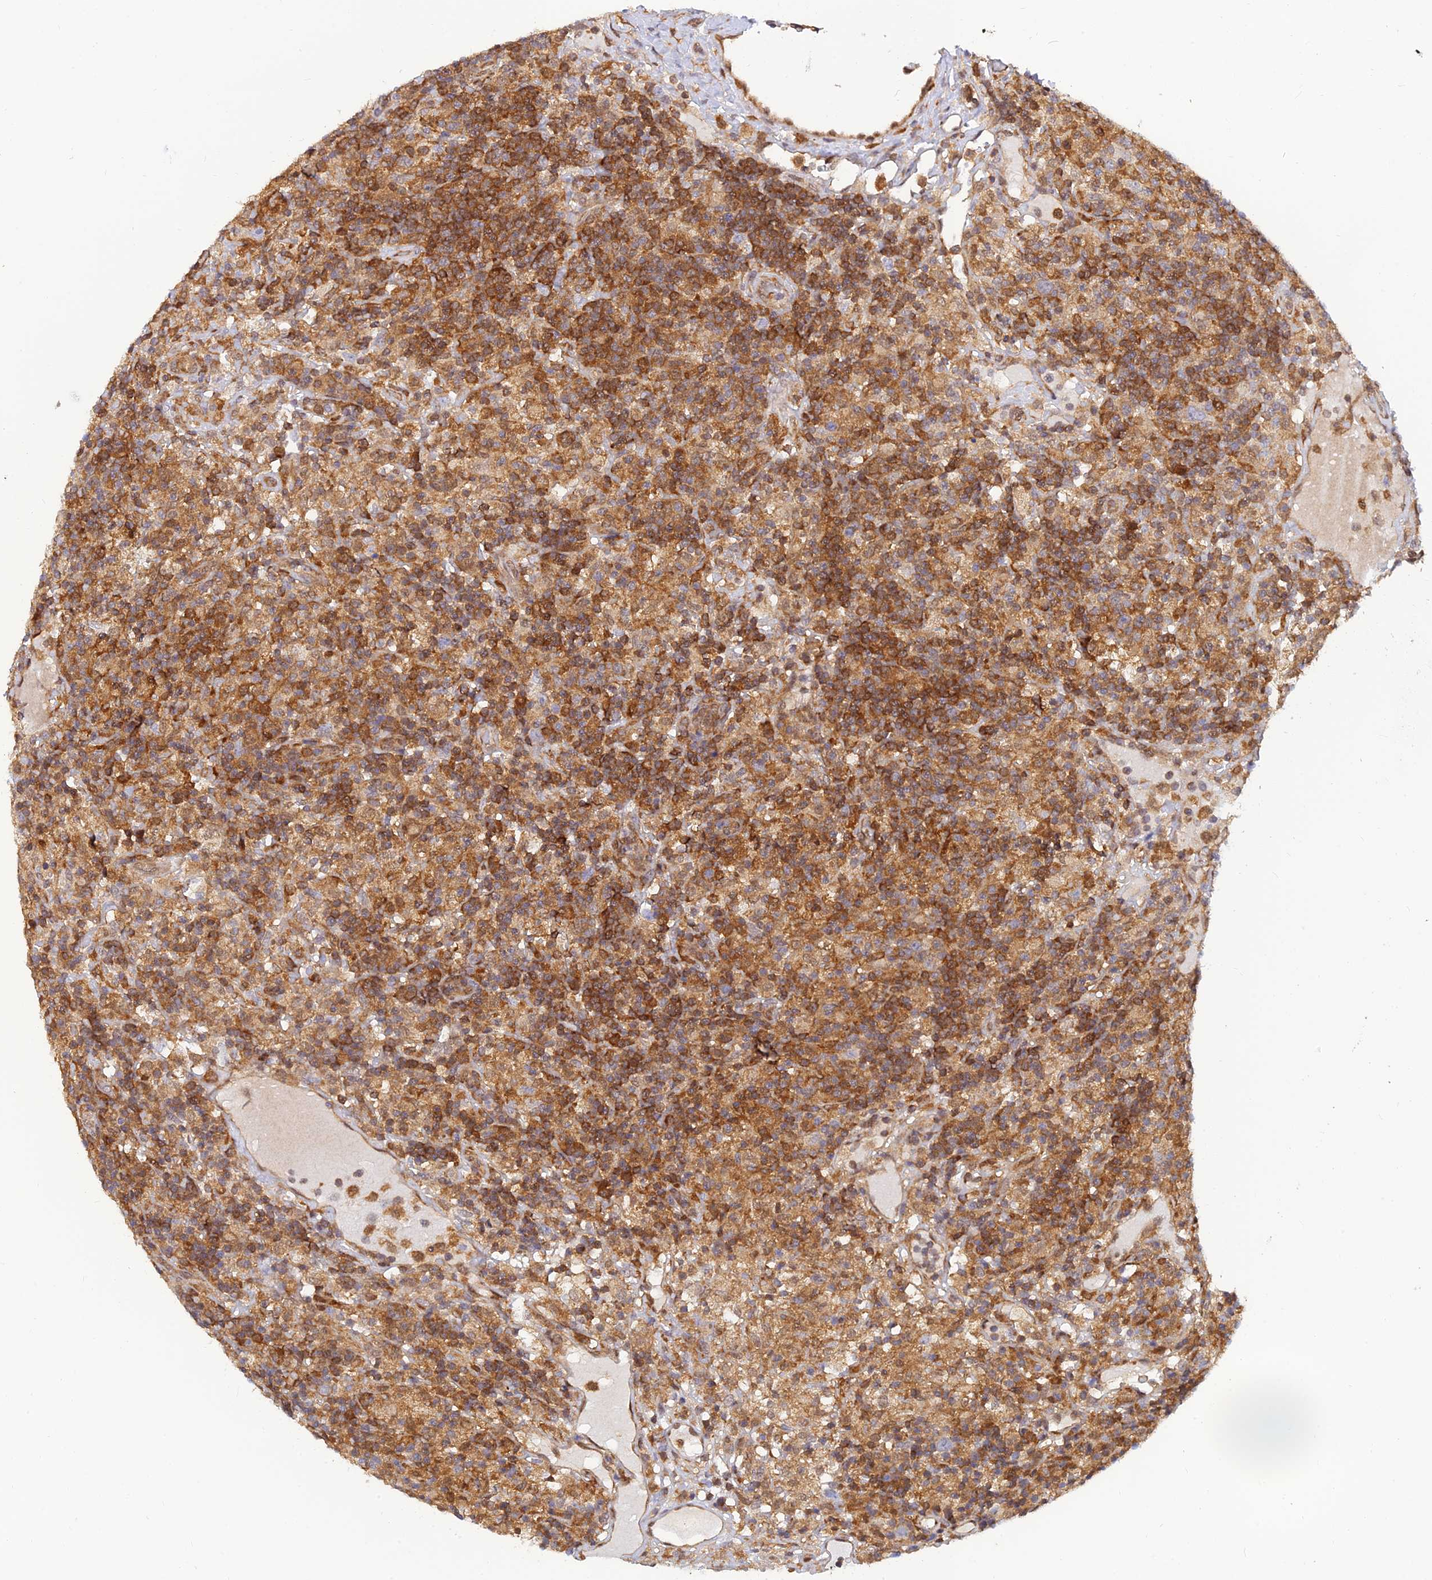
{"staining": {"intensity": "negative", "quantity": "none", "location": "none"}, "tissue": "lymphoma", "cell_type": "Tumor cells", "image_type": "cancer", "snomed": [{"axis": "morphology", "description": "Hodgkin's disease, NOS"}, {"axis": "topography", "description": "Lymph node"}], "caption": "Immunohistochemistry photomicrograph of neoplastic tissue: Hodgkin's disease stained with DAB demonstrates no significant protein expression in tumor cells.", "gene": "LYSMD2", "patient": {"sex": "male", "age": 70}}